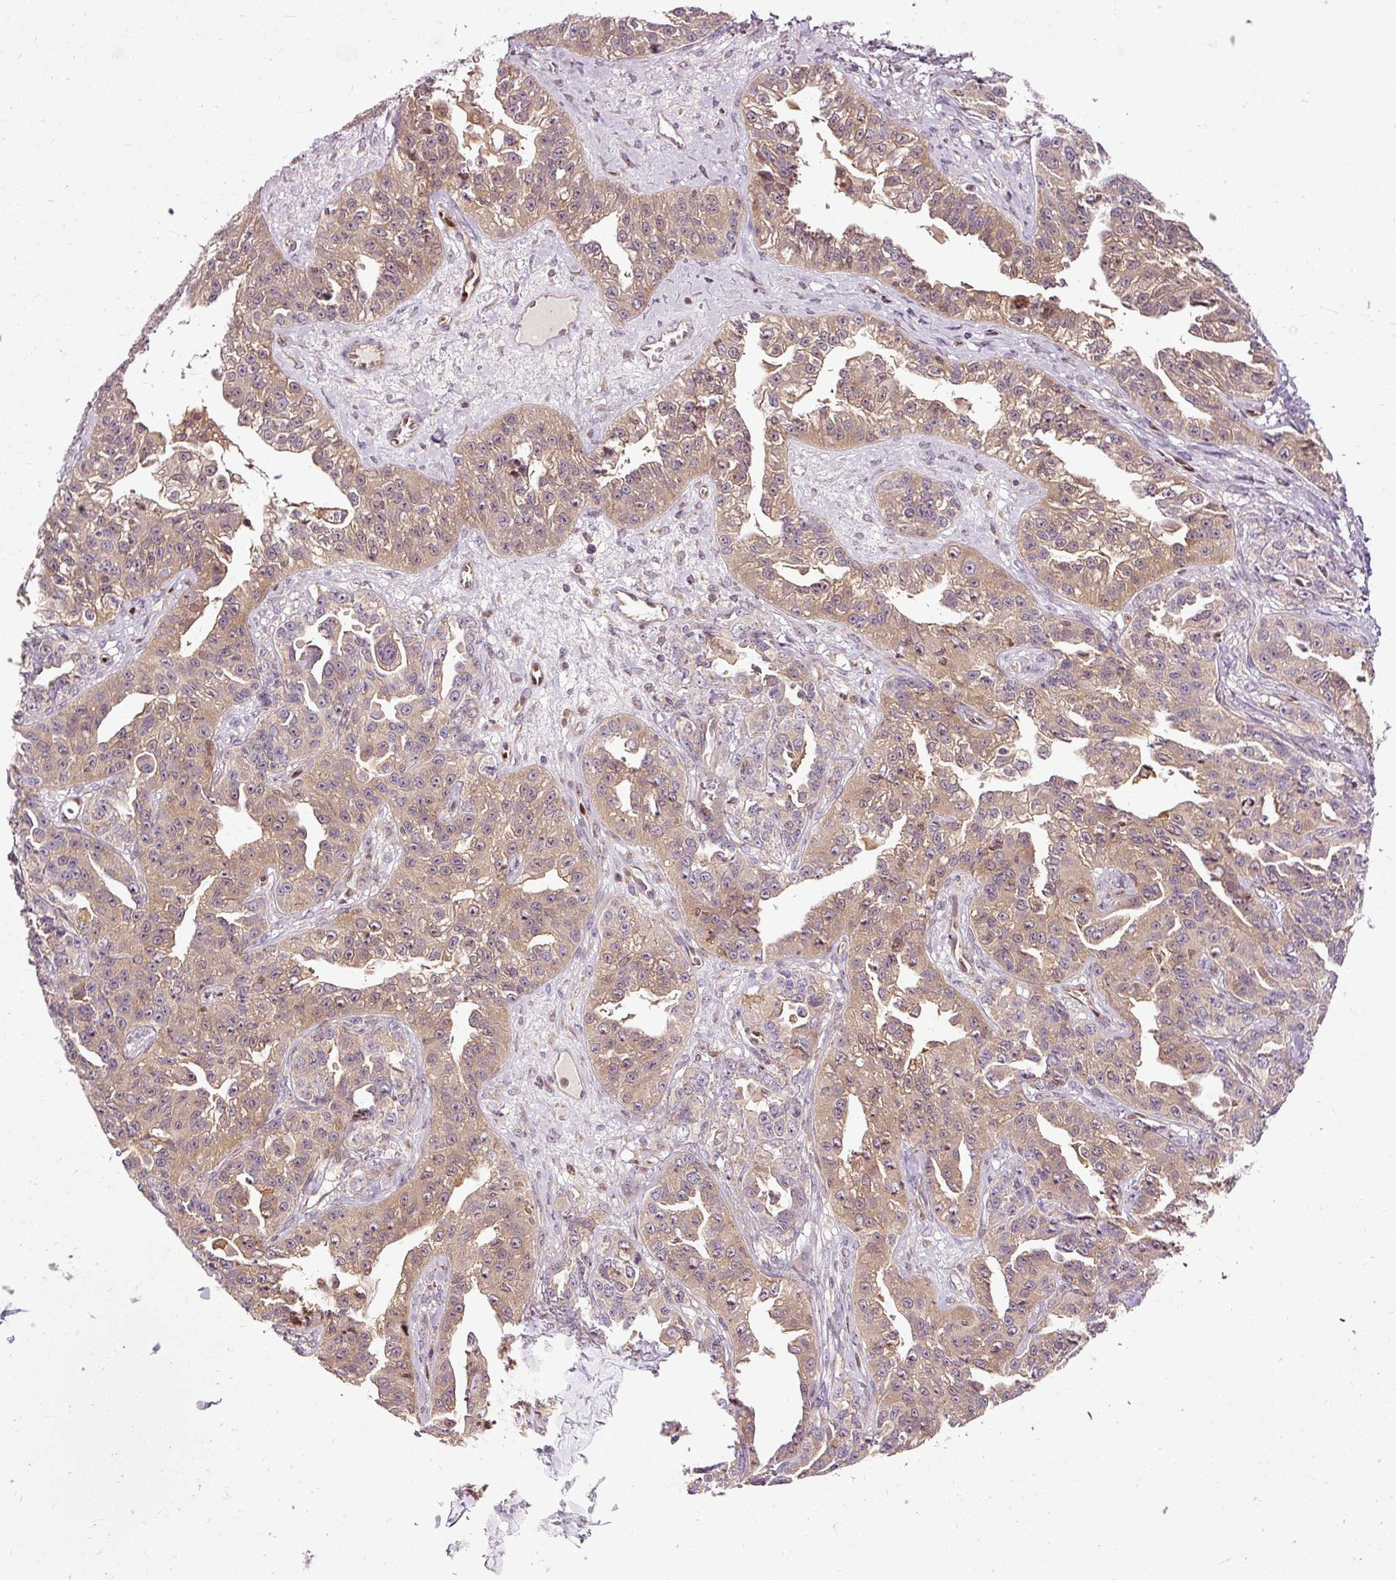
{"staining": {"intensity": "moderate", "quantity": ">75%", "location": "cytoplasmic/membranous,nuclear"}, "tissue": "ovarian cancer", "cell_type": "Tumor cells", "image_type": "cancer", "snomed": [{"axis": "morphology", "description": "Cystadenocarcinoma, serous, NOS"}, {"axis": "topography", "description": "Ovary"}], "caption": "Immunohistochemistry (IHC) (DAB (3,3'-diaminobenzidine)) staining of serous cystadenocarcinoma (ovarian) exhibits moderate cytoplasmic/membranous and nuclear protein positivity in approximately >75% of tumor cells.", "gene": "NAPA", "patient": {"sex": "female", "age": 75}}